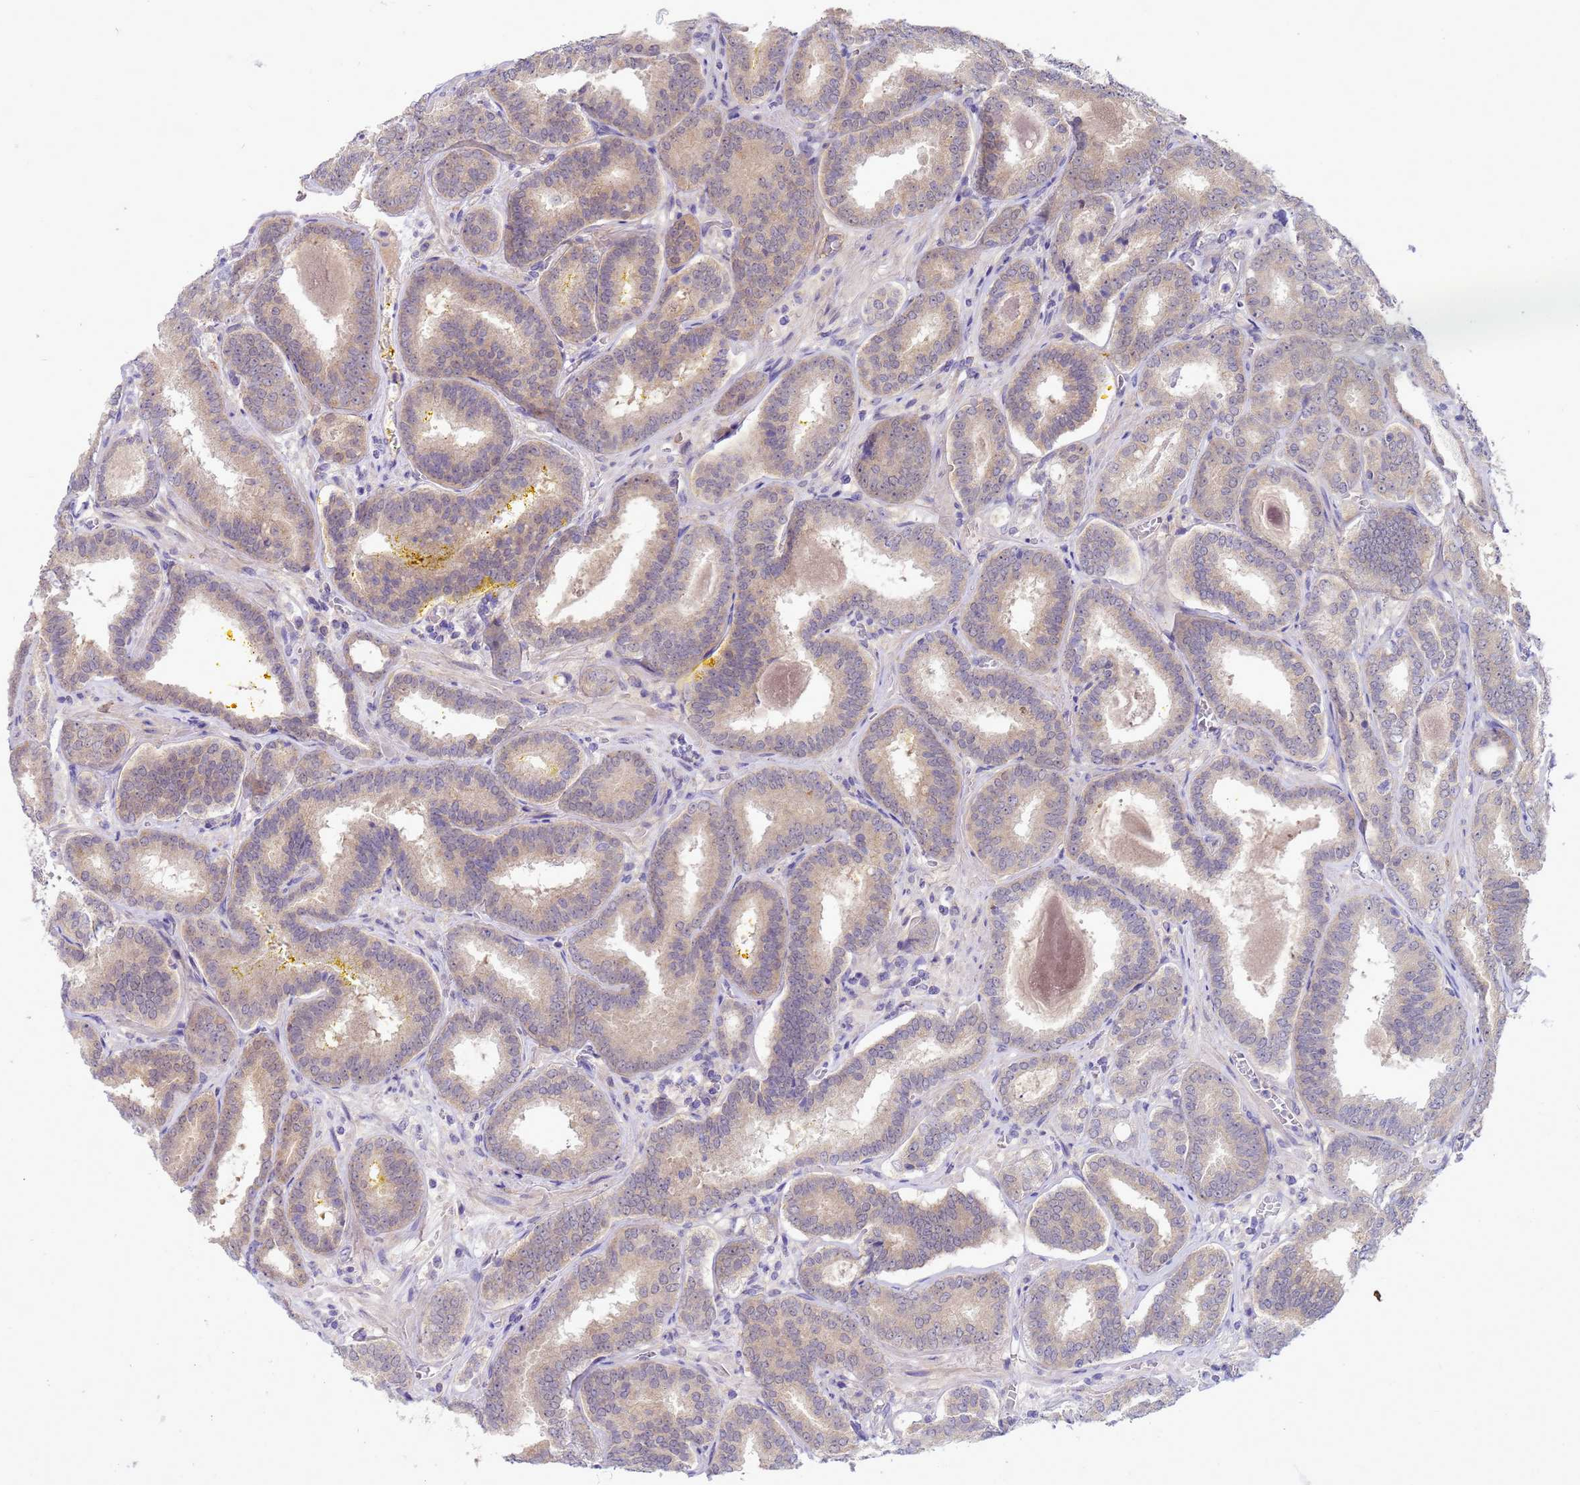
{"staining": {"intensity": "weak", "quantity": ">75%", "location": "cytoplasmic/membranous"}, "tissue": "prostate cancer", "cell_type": "Tumor cells", "image_type": "cancer", "snomed": [{"axis": "morphology", "description": "Adenocarcinoma, High grade"}, {"axis": "topography", "description": "Prostate"}], "caption": "This histopathology image demonstrates immunohistochemistry staining of high-grade adenocarcinoma (prostate), with low weak cytoplasmic/membranous staining in approximately >75% of tumor cells.", "gene": "ENOPH1", "patient": {"sex": "male", "age": 72}}